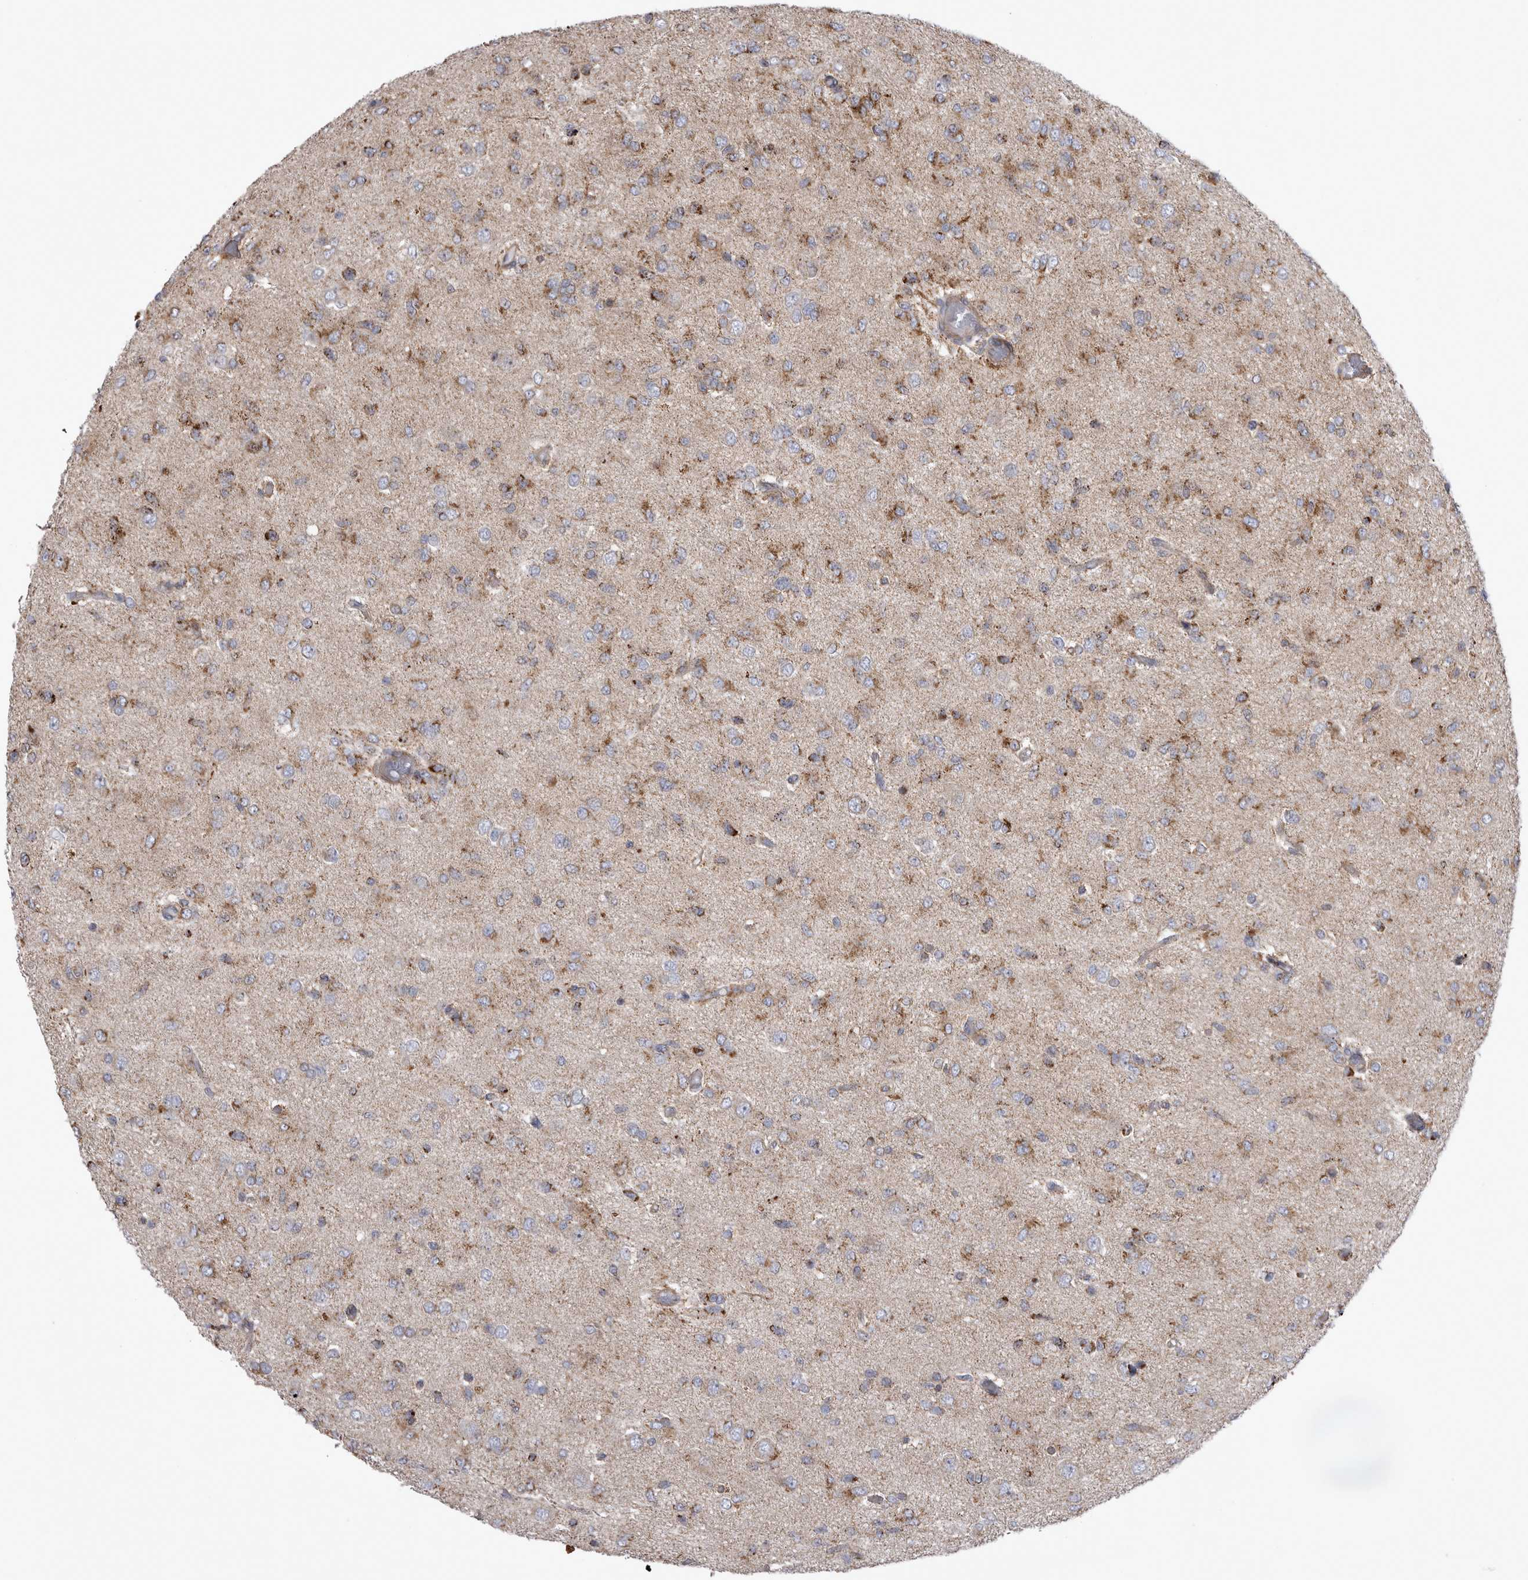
{"staining": {"intensity": "moderate", "quantity": ">75%", "location": "cytoplasmic/membranous"}, "tissue": "glioma", "cell_type": "Tumor cells", "image_type": "cancer", "snomed": [{"axis": "morphology", "description": "Glioma, malignant, High grade"}, {"axis": "topography", "description": "Brain"}], "caption": "High-power microscopy captured an immunohistochemistry (IHC) photomicrograph of malignant glioma (high-grade), revealing moderate cytoplasmic/membranous expression in about >75% of tumor cells. (DAB IHC with brightfield microscopy, high magnification).", "gene": "TSPOAP1", "patient": {"sex": "female", "age": 59}}